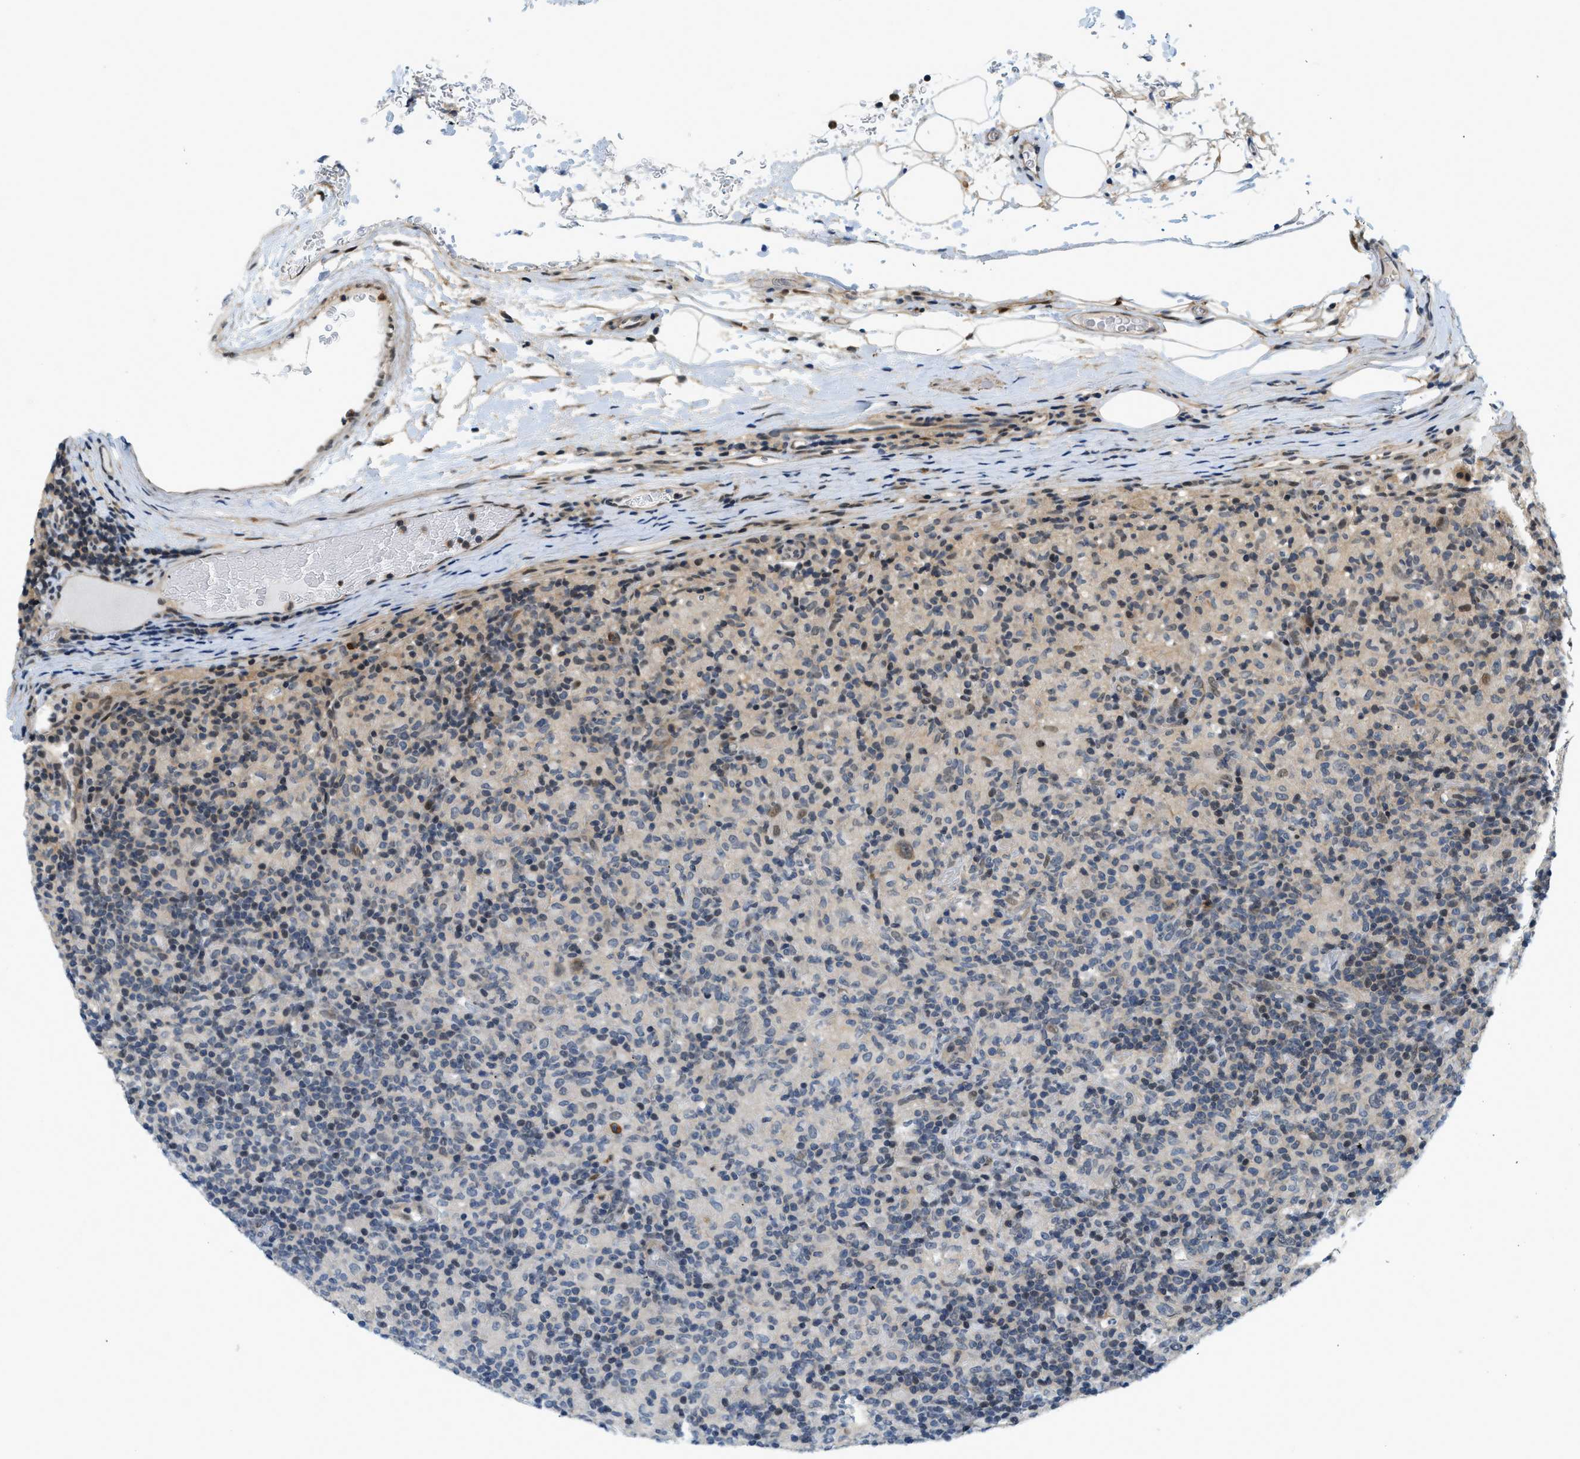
{"staining": {"intensity": "weak", "quantity": "<25%", "location": "cytoplasmic/membranous"}, "tissue": "lymphoma", "cell_type": "Tumor cells", "image_type": "cancer", "snomed": [{"axis": "morphology", "description": "Hodgkin's disease, NOS"}, {"axis": "topography", "description": "Lymph node"}], "caption": "The micrograph reveals no staining of tumor cells in Hodgkin's disease.", "gene": "KMT2A", "patient": {"sex": "male", "age": 70}}